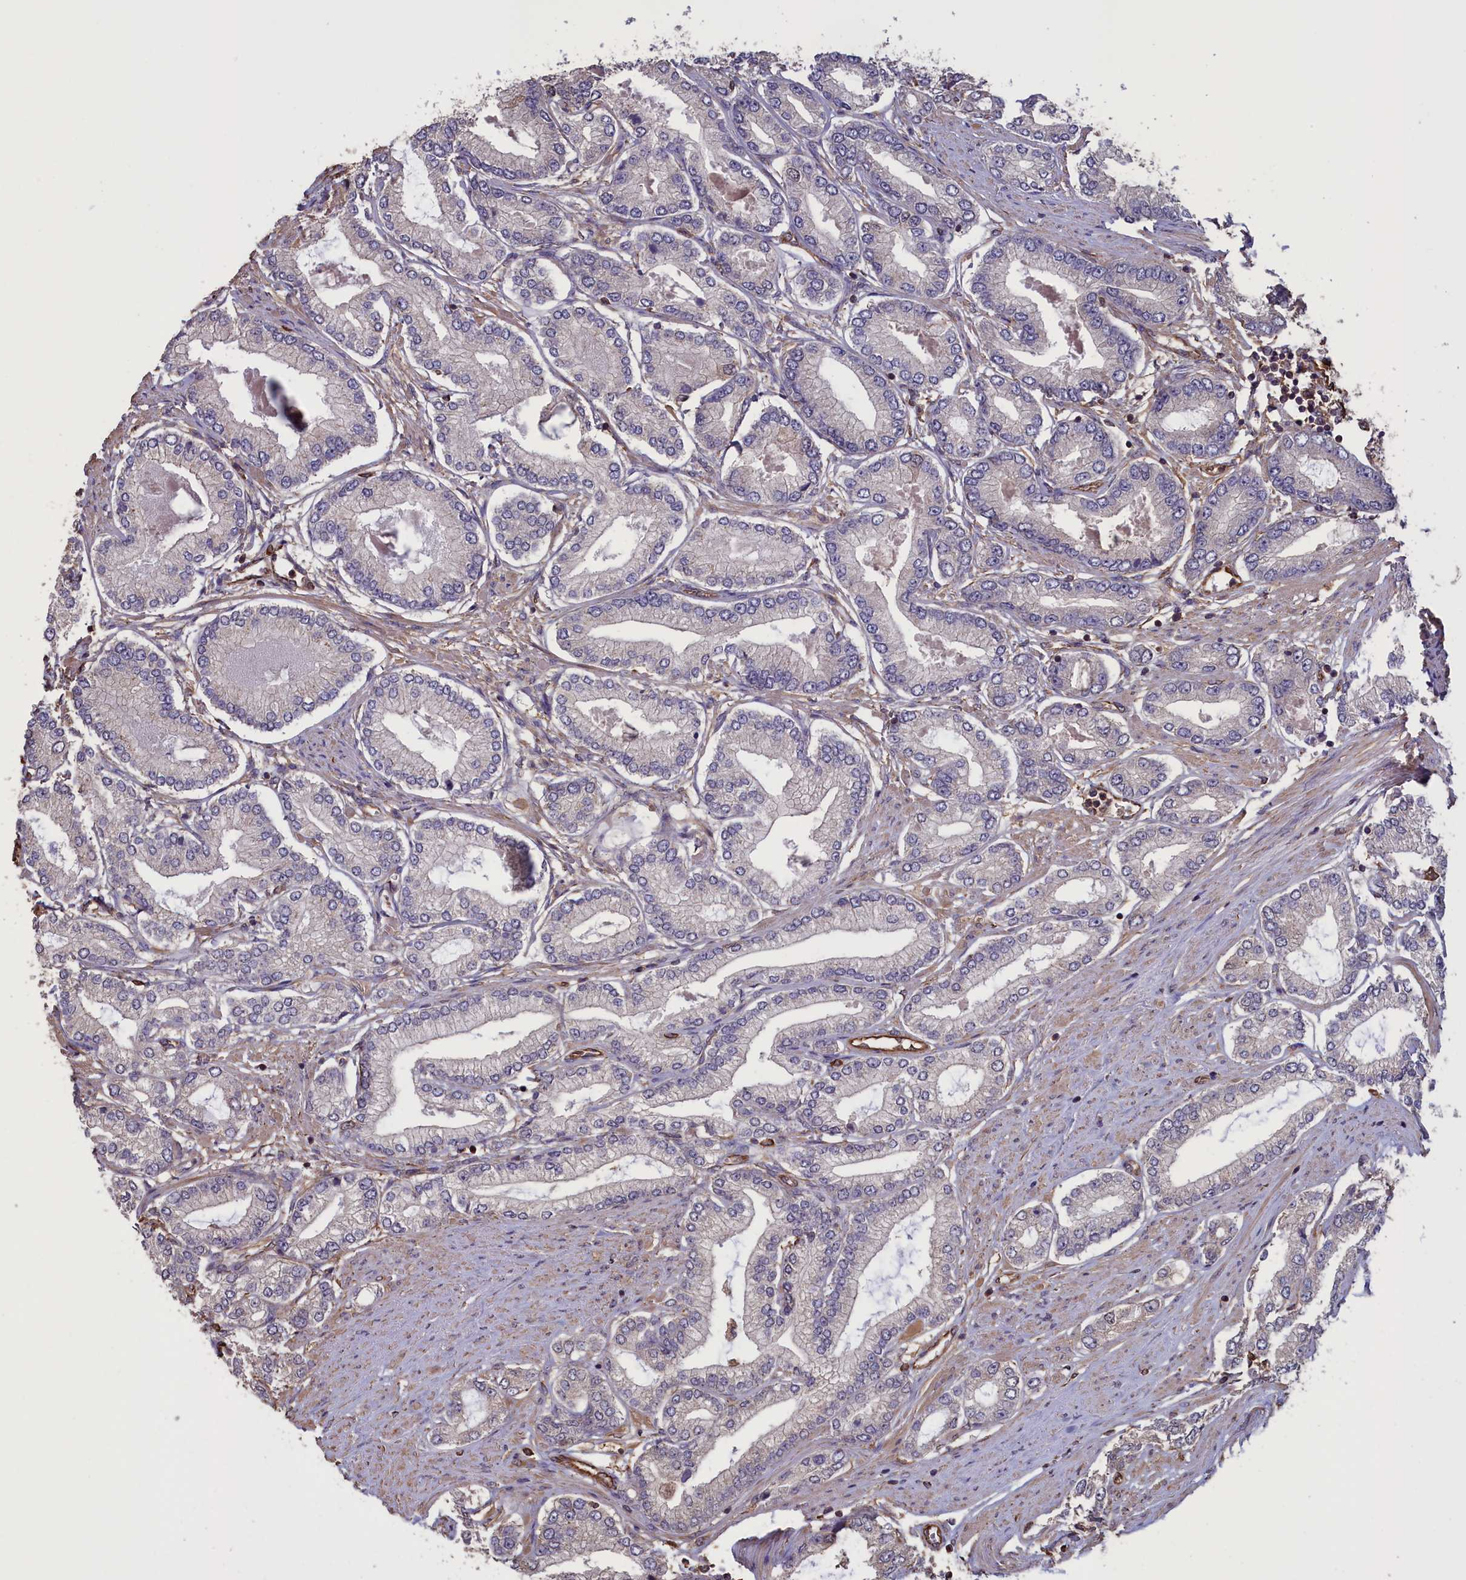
{"staining": {"intensity": "negative", "quantity": "none", "location": "none"}, "tissue": "prostate cancer", "cell_type": "Tumor cells", "image_type": "cancer", "snomed": [{"axis": "morphology", "description": "Adenocarcinoma, Low grade"}, {"axis": "topography", "description": "Prostate"}], "caption": "Tumor cells show no significant expression in prostate cancer.", "gene": "DAPK3", "patient": {"sex": "male", "age": 63}}